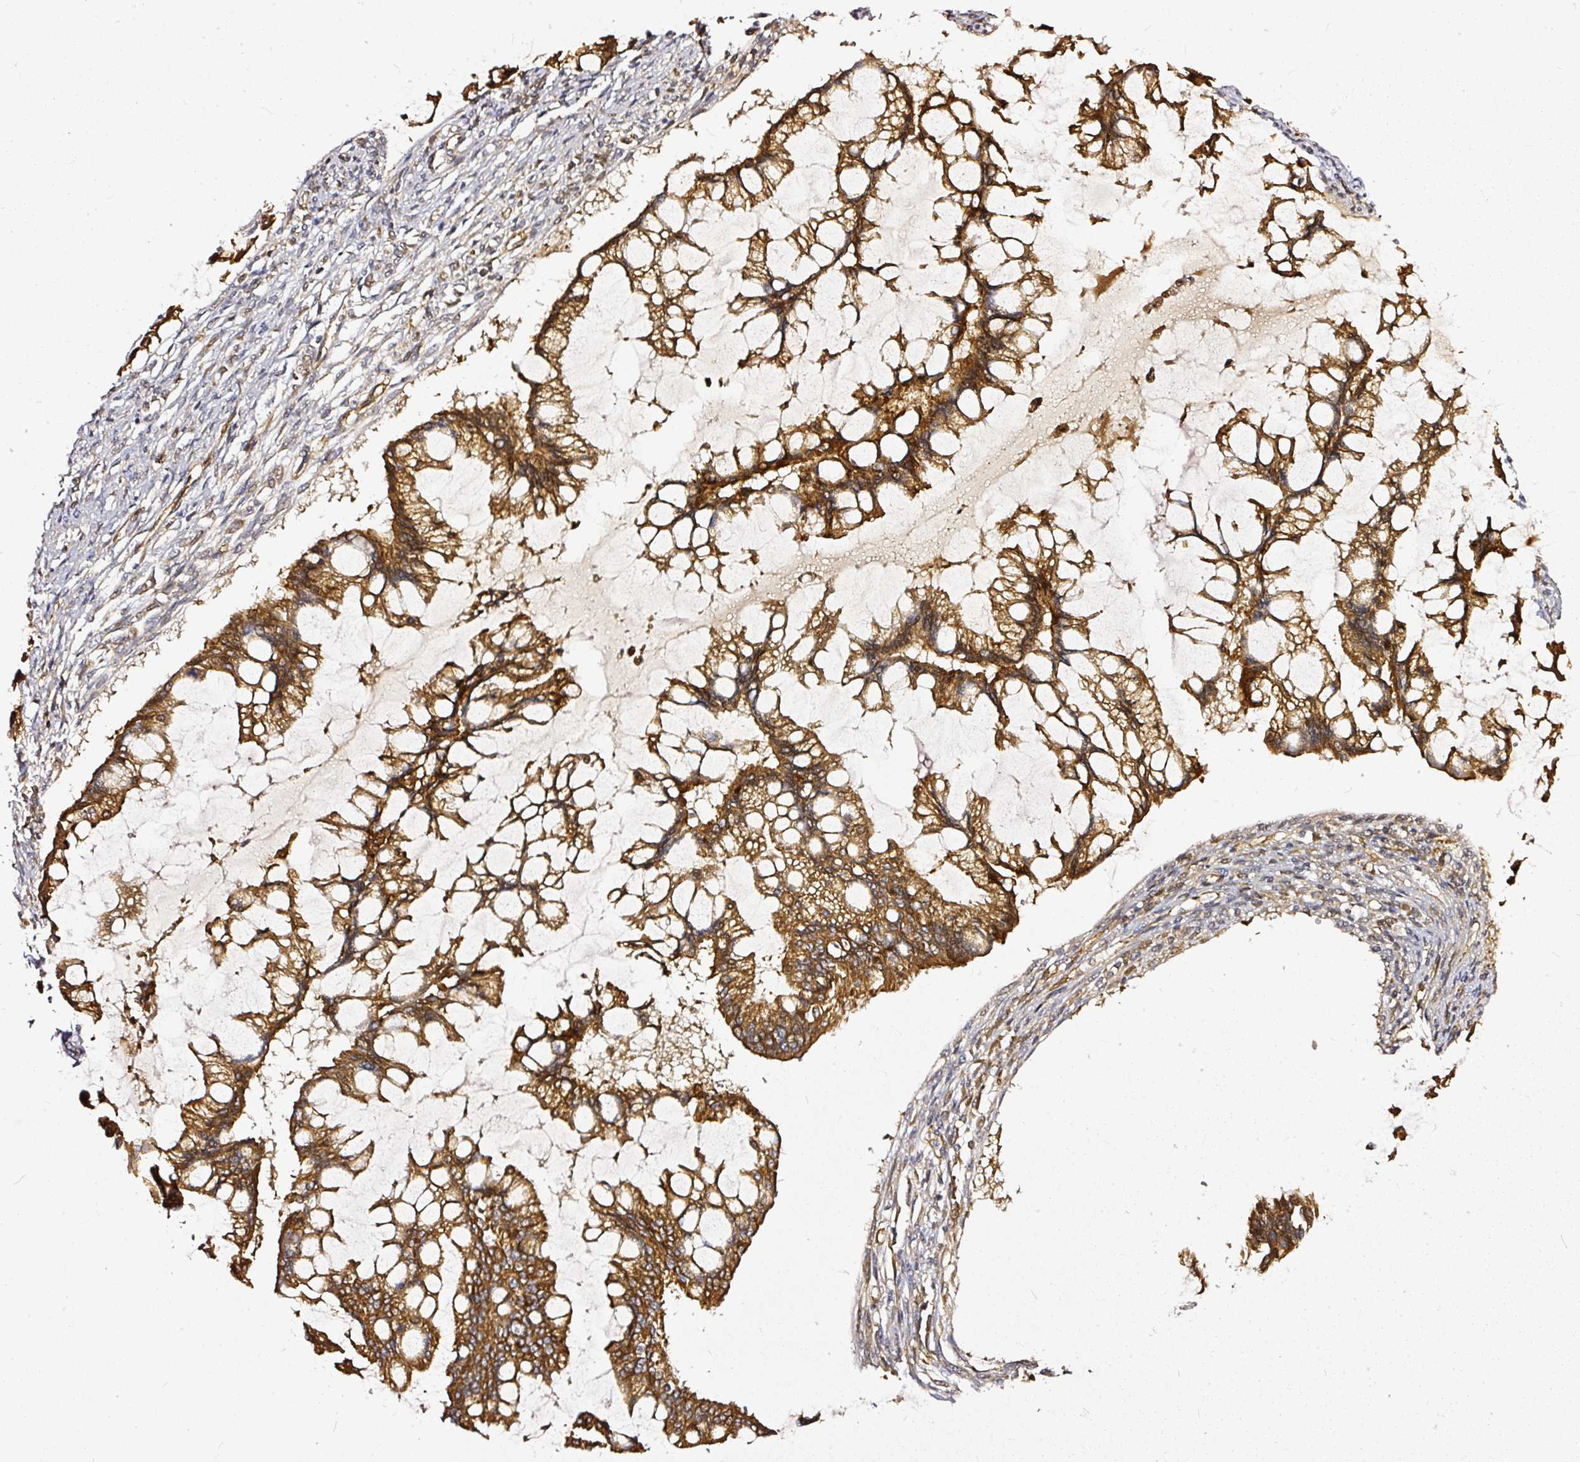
{"staining": {"intensity": "strong", "quantity": ">75%", "location": "cytoplasmic/membranous"}, "tissue": "ovarian cancer", "cell_type": "Tumor cells", "image_type": "cancer", "snomed": [{"axis": "morphology", "description": "Cystadenocarcinoma, mucinous, NOS"}, {"axis": "topography", "description": "Ovary"}], "caption": "DAB immunohistochemical staining of human ovarian cancer (mucinous cystadenocarcinoma) reveals strong cytoplasmic/membranous protein expression in about >75% of tumor cells.", "gene": "MIF4GD", "patient": {"sex": "female", "age": 73}}